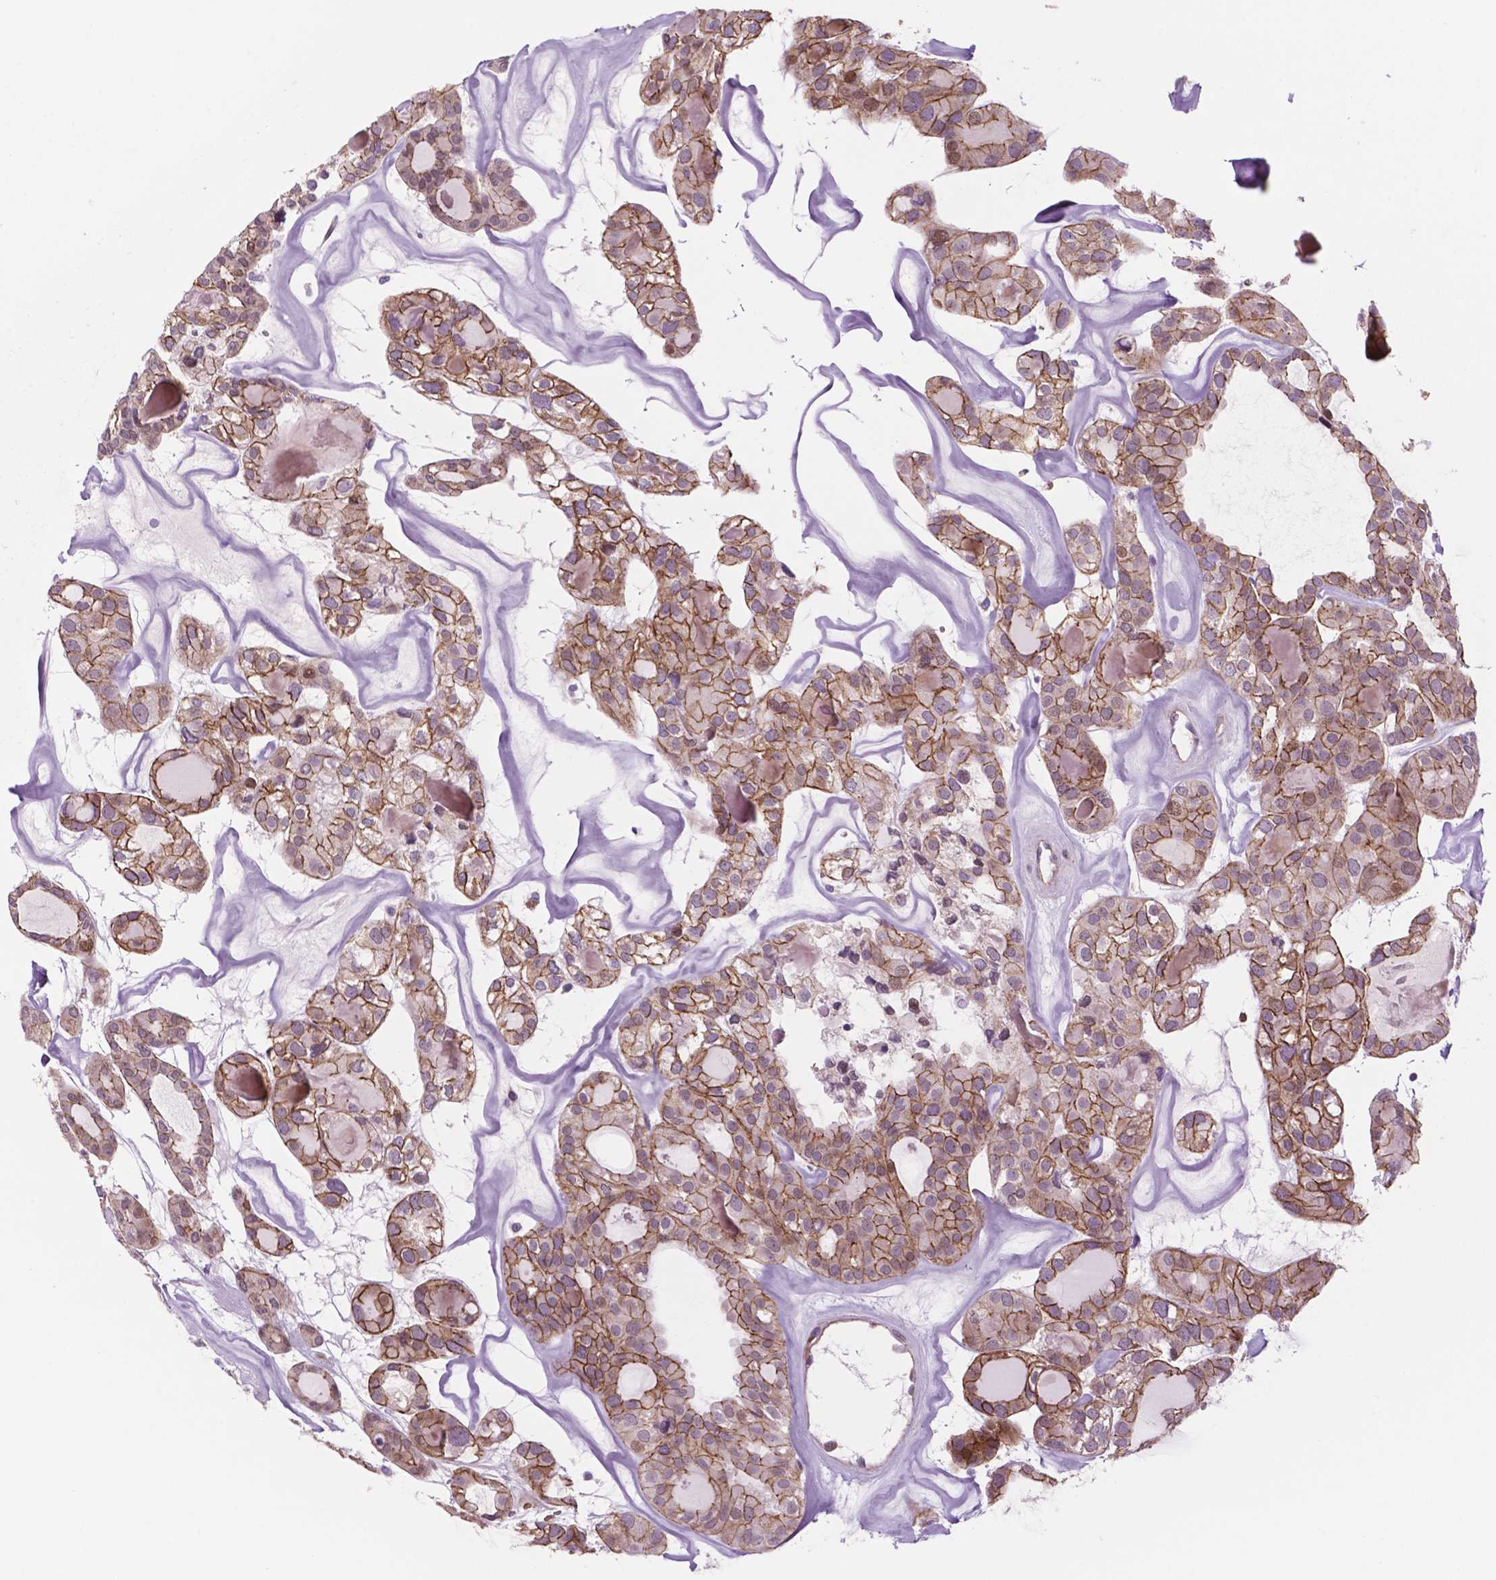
{"staining": {"intensity": "moderate", "quantity": "25%-75%", "location": "cytoplasmic/membranous"}, "tissue": "thyroid cancer", "cell_type": "Tumor cells", "image_type": "cancer", "snomed": [{"axis": "morphology", "description": "Follicular adenoma carcinoma, NOS"}, {"axis": "topography", "description": "Thyroid gland"}], "caption": "Moderate cytoplasmic/membranous protein expression is seen in approximately 25%-75% of tumor cells in thyroid cancer. Nuclei are stained in blue.", "gene": "RND3", "patient": {"sex": "male", "age": 75}}